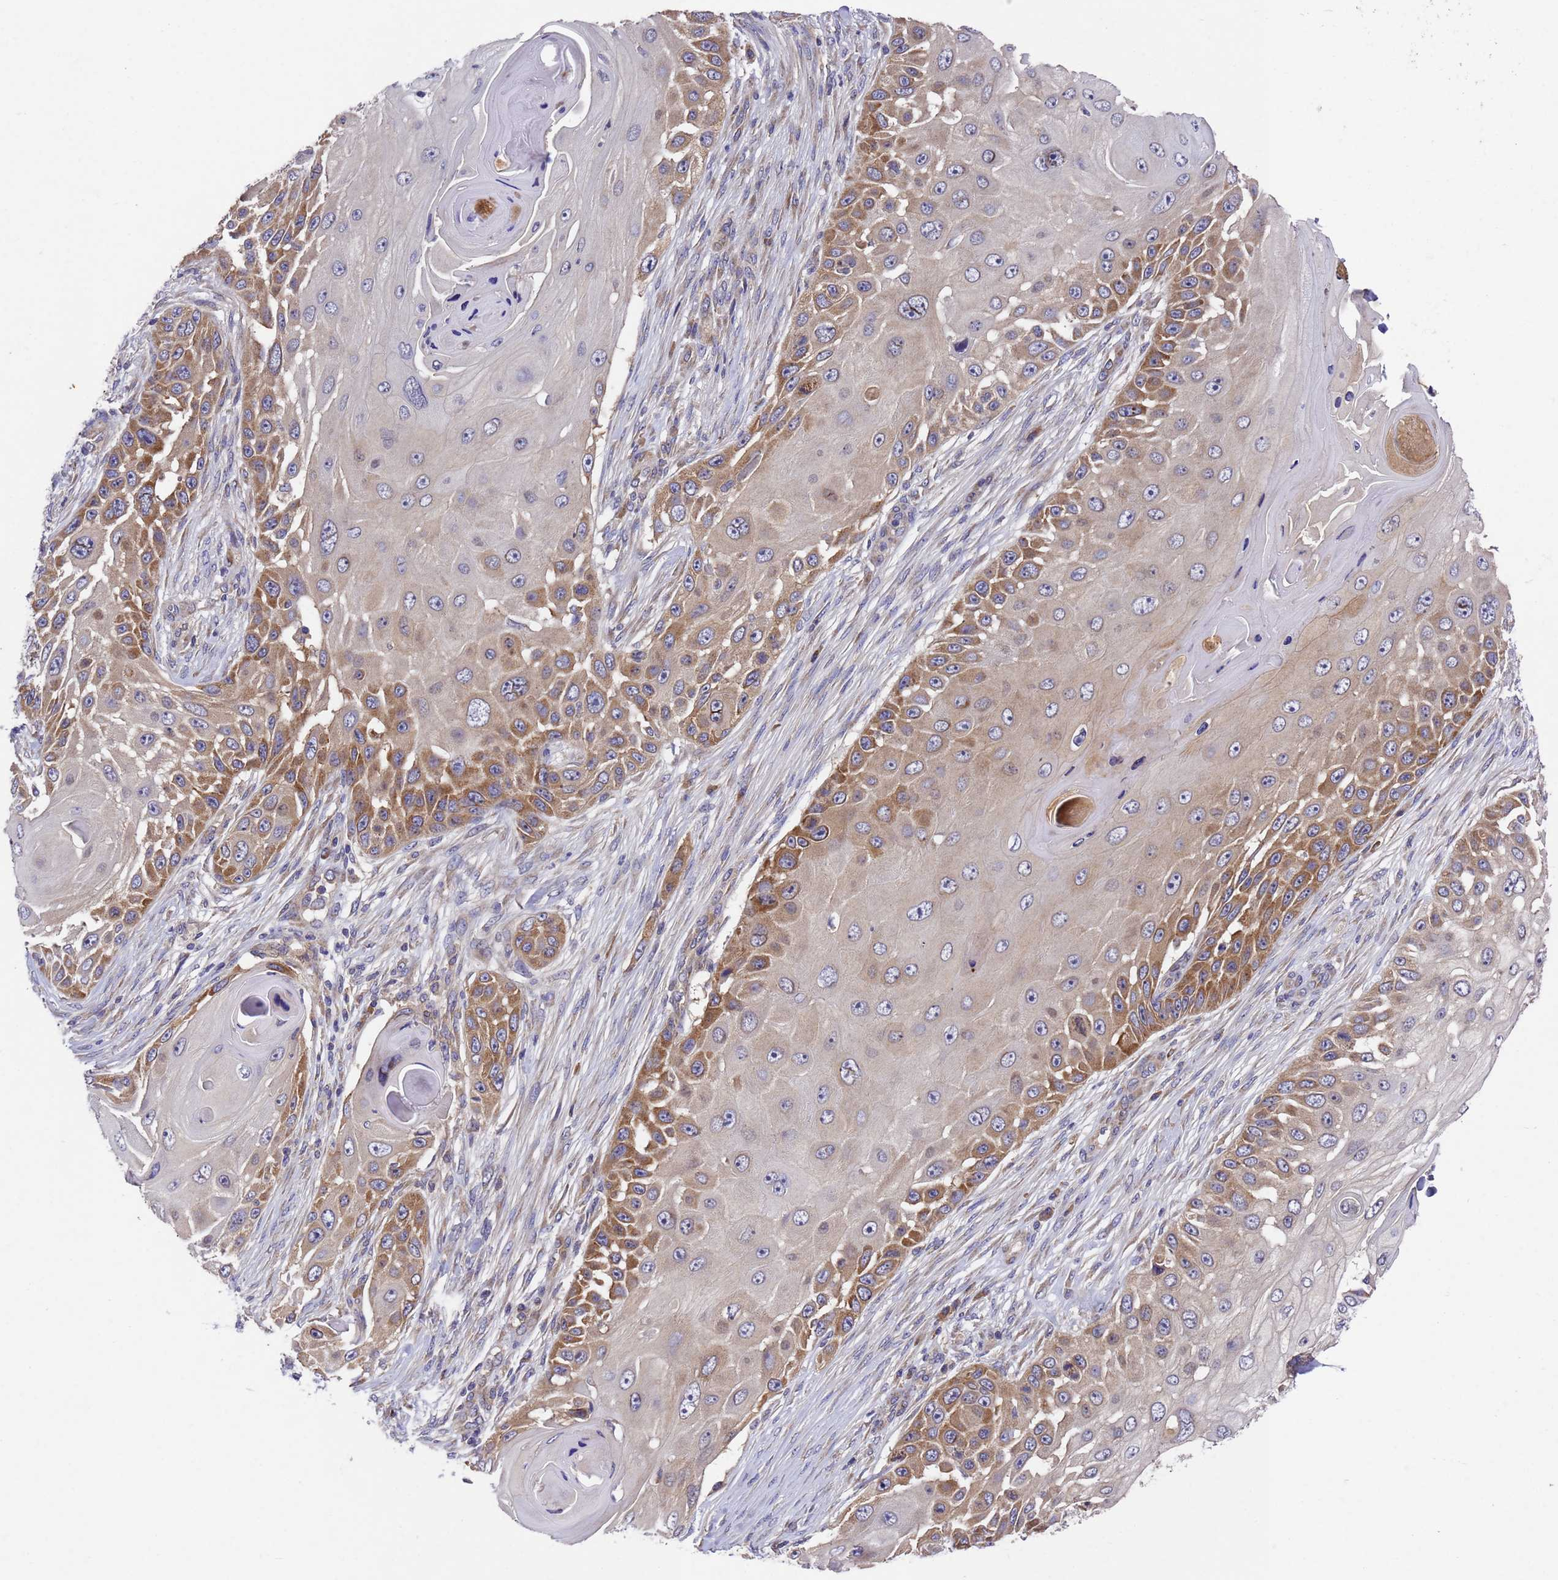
{"staining": {"intensity": "moderate", "quantity": ">75%", "location": "cytoplasmic/membranous"}, "tissue": "skin cancer", "cell_type": "Tumor cells", "image_type": "cancer", "snomed": [{"axis": "morphology", "description": "Squamous cell carcinoma, NOS"}, {"axis": "topography", "description": "Skin"}], "caption": "There is medium levels of moderate cytoplasmic/membranous staining in tumor cells of skin cancer (squamous cell carcinoma), as demonstrated by immunohistochemical staining (brown color).", "gene": "DCAF12L2", "patient": {"sex": "female", "age": 44}}